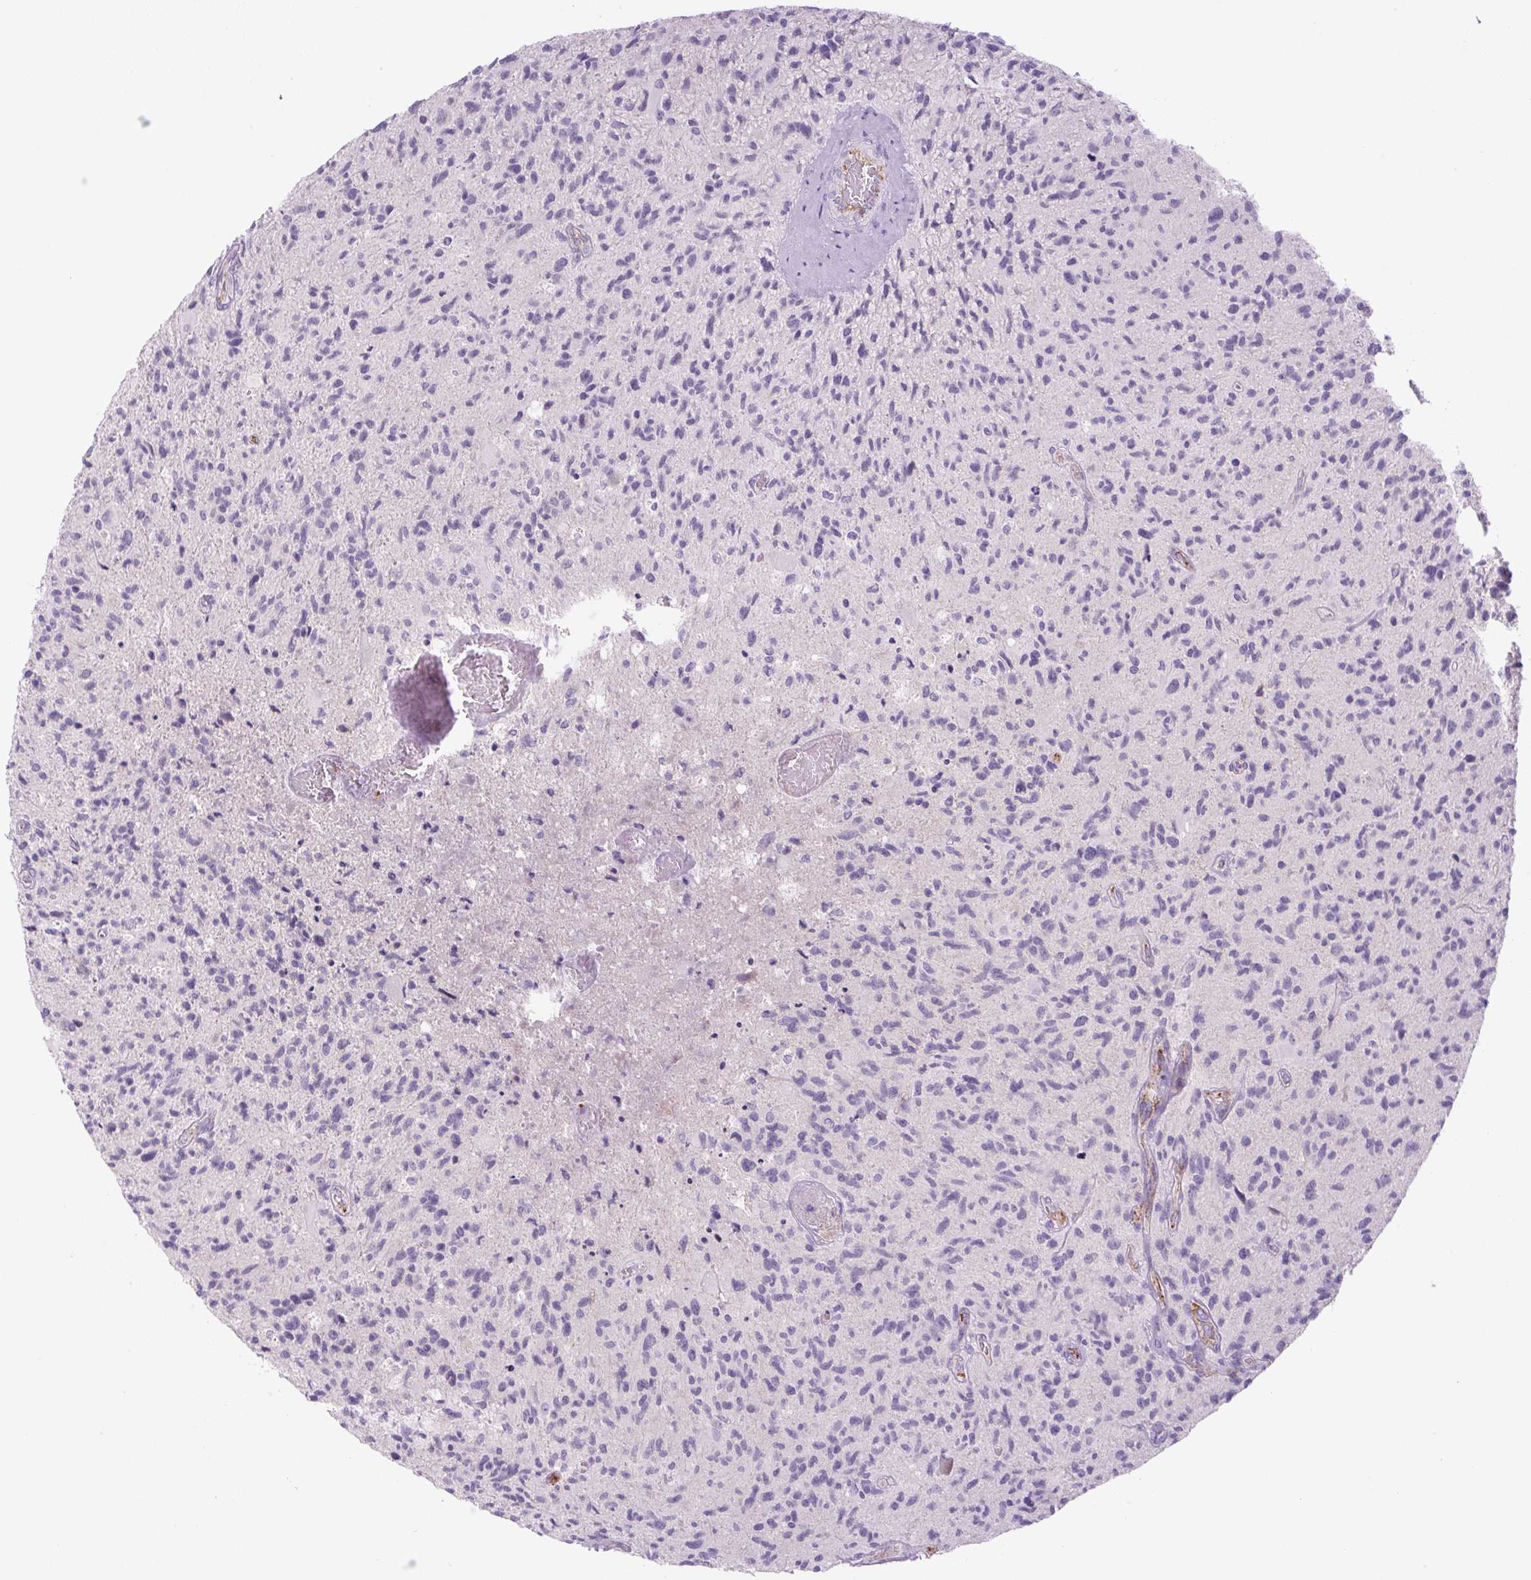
{"staining": {"intensity": "negative", "quantity": "none", "location": "none"}, "tissue": "glioma", "cell_type": "Tumor cells", "image_type": "cancer", "snomed": [{"axis": "morphology", "description": "Glioma, malignant, High grade"}, {"axis": "topography", "description": "Brain"}], "caption": "Malignant high-grade glioma stained for a protein using immunohistochemistry (IHC) displays no positivity tumor cells.", "gene": "RSPO4", "patient": {"sex": "female", "age": 70}}